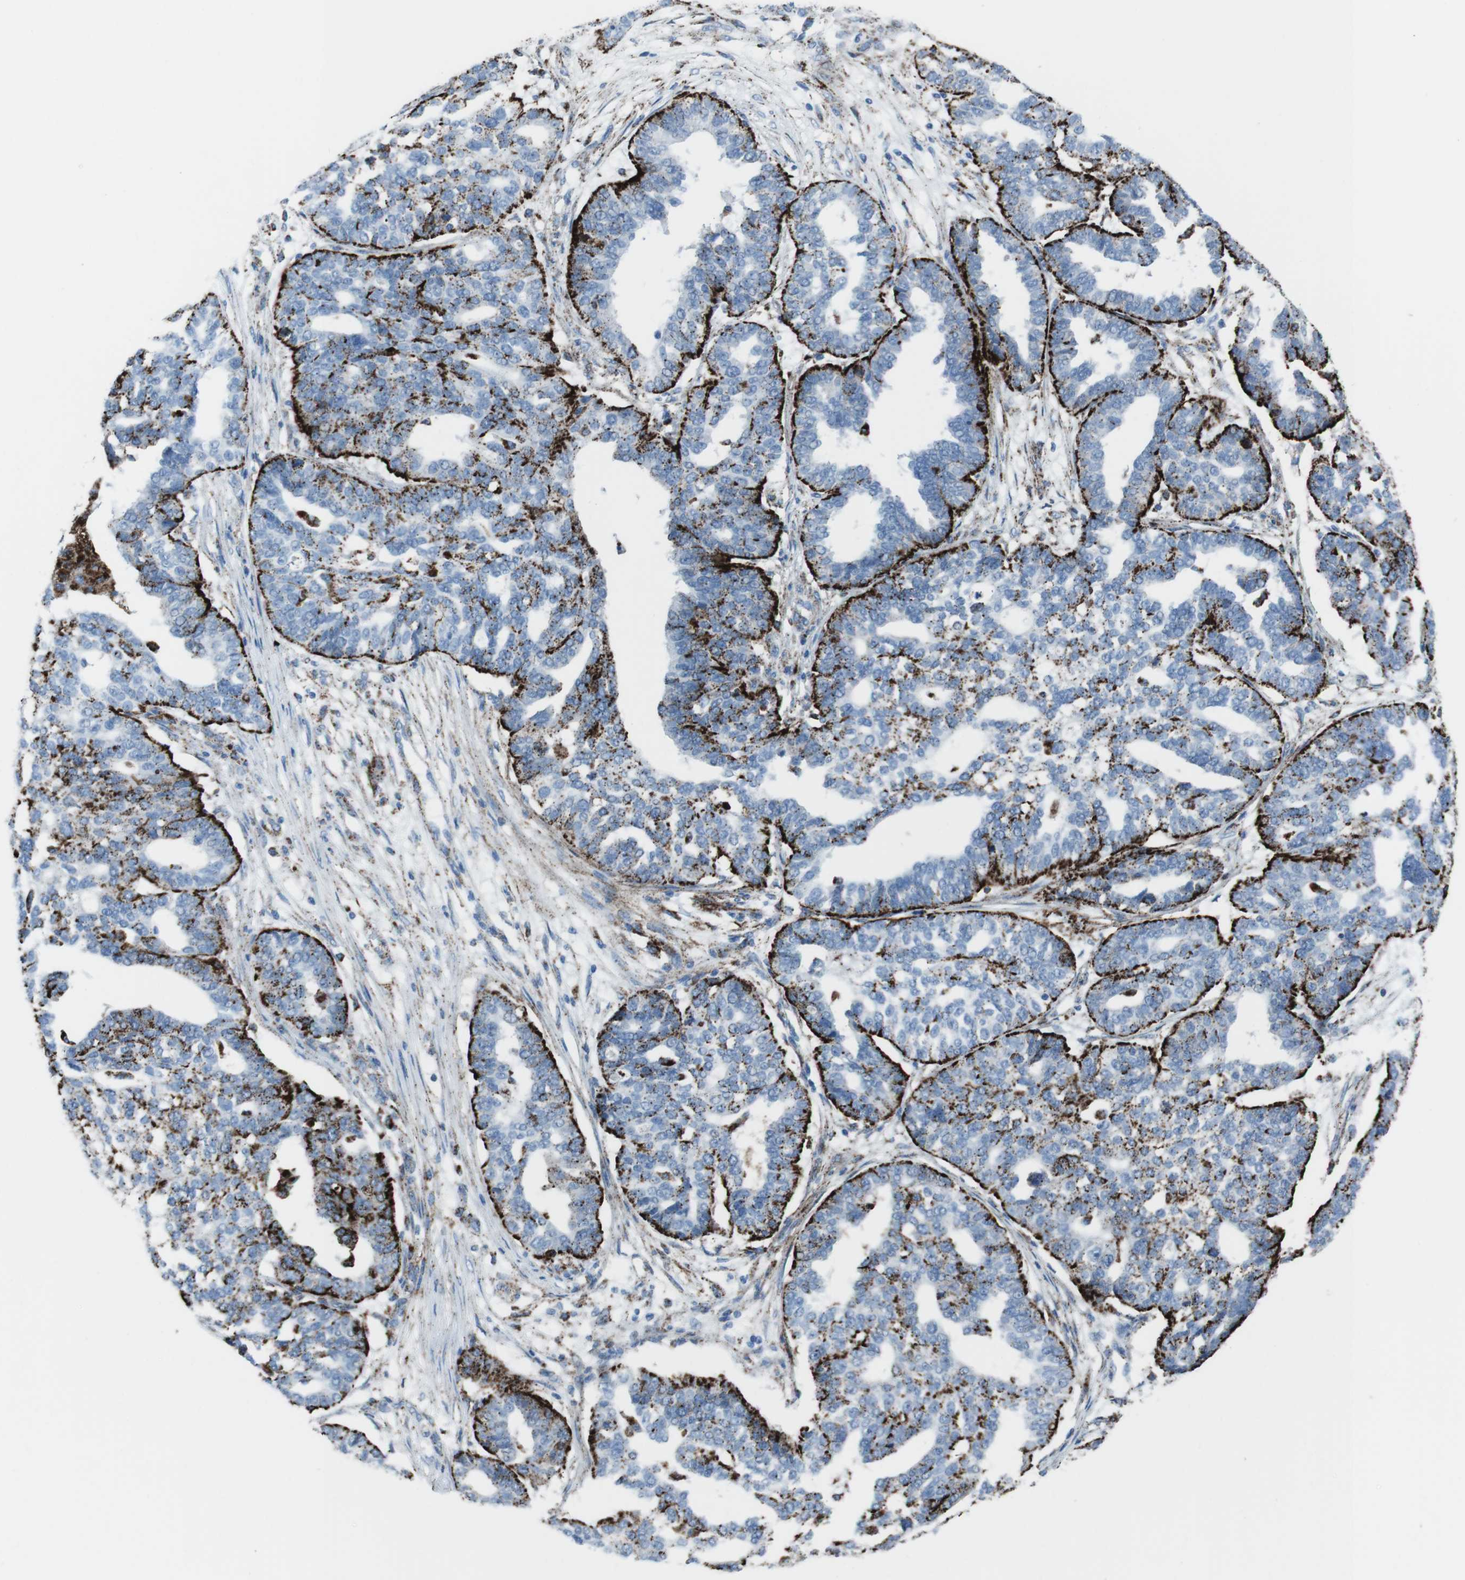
{"staining": {"intensity": "strong", "quantity": "25%-75%", "location": "cytoplasmic/membranous"}, "tissue": "ovarian cancer", "cell_type": "Tumor cells", "image_type": "cancer", "snomed": [{"axis": "morphology", "description": "Cystadenocarcinoma, serous, NOS"}, {"axis": "topography", "description": "Ovary"}], "caption": "This histopathology image reveals immunohistochemistry staining of ovarian serous cystadenocarcinoma, with high strong cytoplasmic/membranous staining in about 25%-75% of tumor cells.", "gene": "SCARB2", "patient": {"sex": "female", "age": 59}}